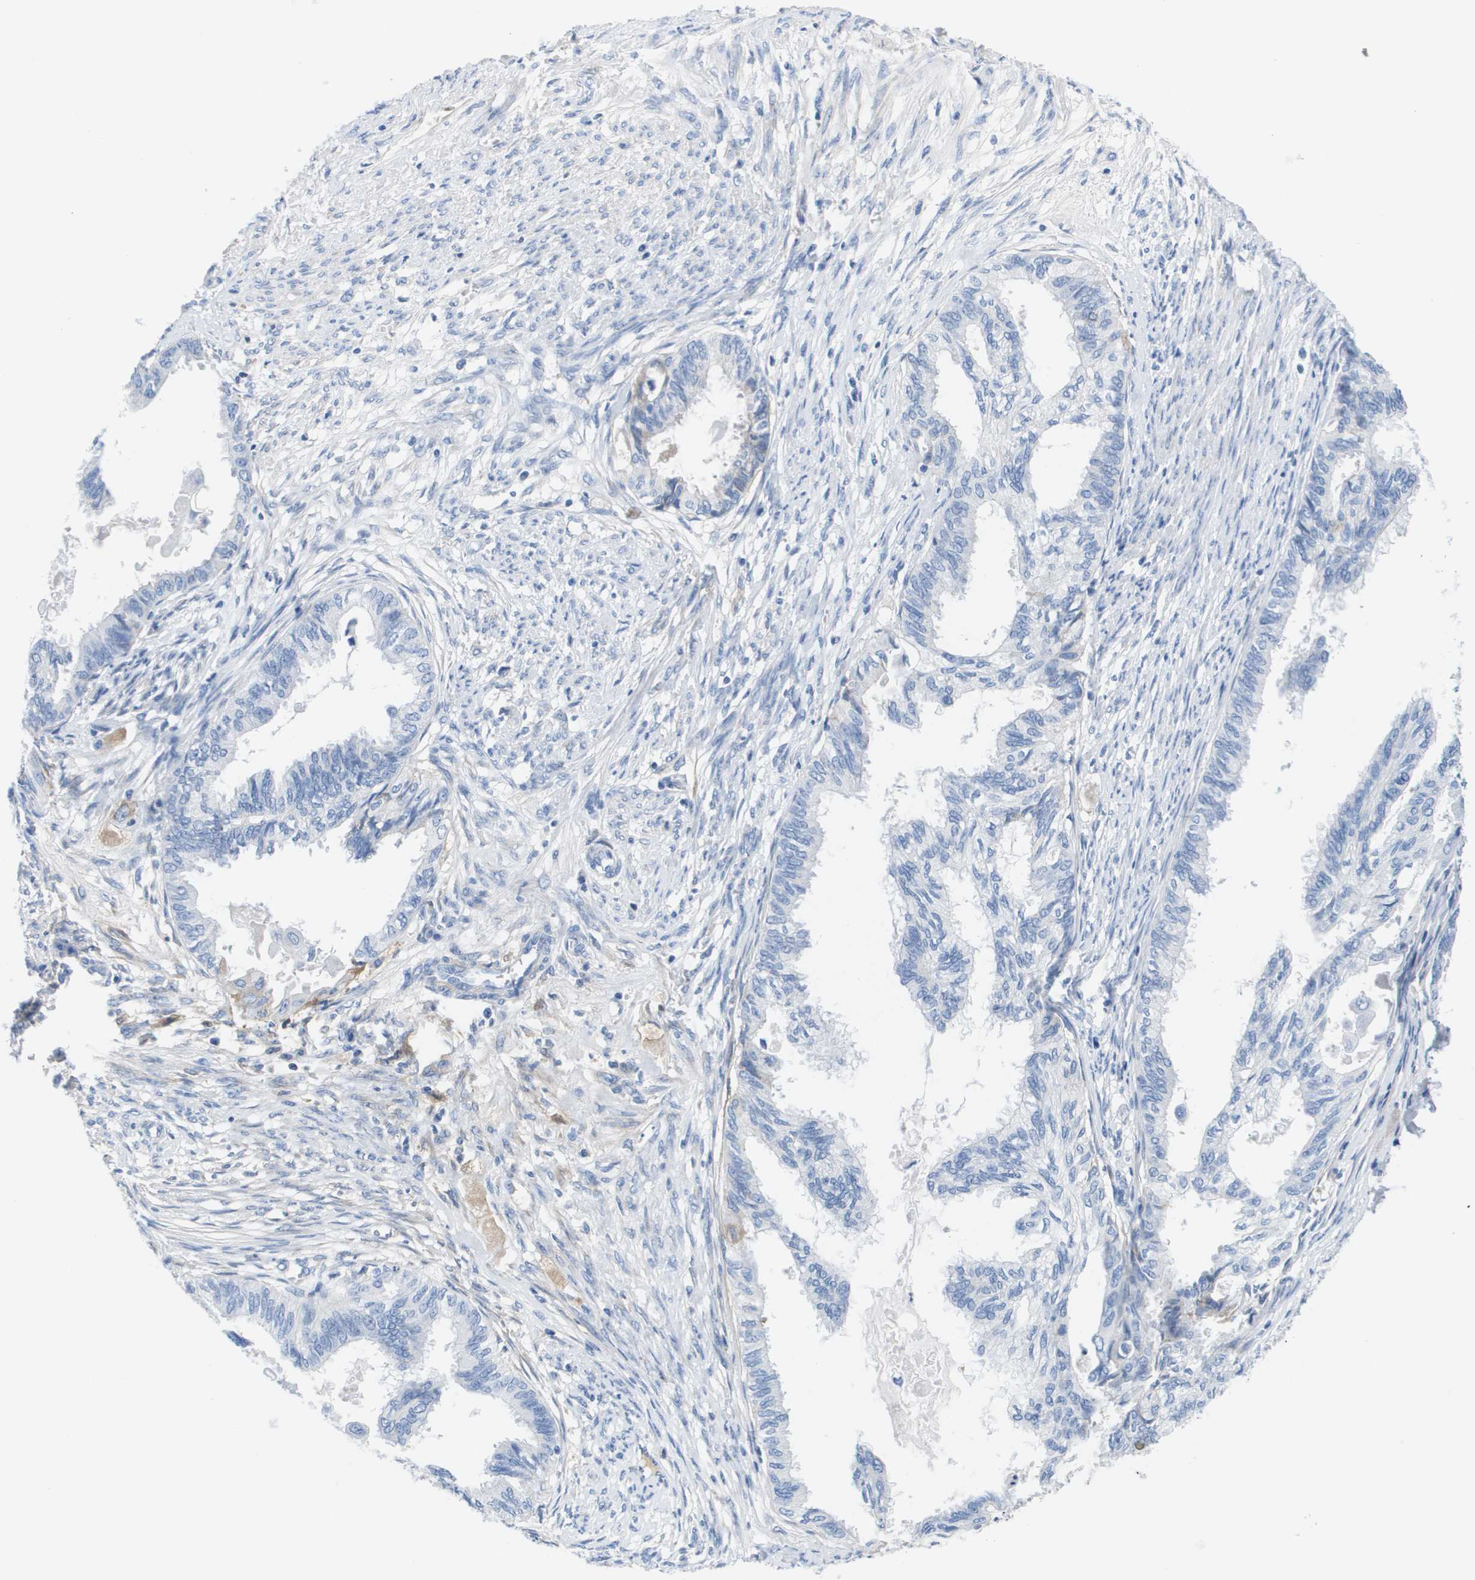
{"staining": {"intensity": "negative", "quantity": "none", "location": "none"}, "tissue": "cervical cancer", "cell_type": "Tumor cells", "image_type": "cancer", "snomed": [{"axis": "morphology", "description": "Normal tissue, NOS"}, {"axis": "morphology", "description": "Adenocarcinoma, NOS"}, {"axis": "topography", "description": "Cervix"}, {"axis": "topography", "description": "Endometrium"}], "caption": "Immunohistochemistry (IHC) photomicrograph of neoplastic tissue: human cervical cancer stained with DAB demonstrates no significant protein expression in tumor cells.", "gene": "APOA1", "patient": {"sex": "female", "age": 86}}